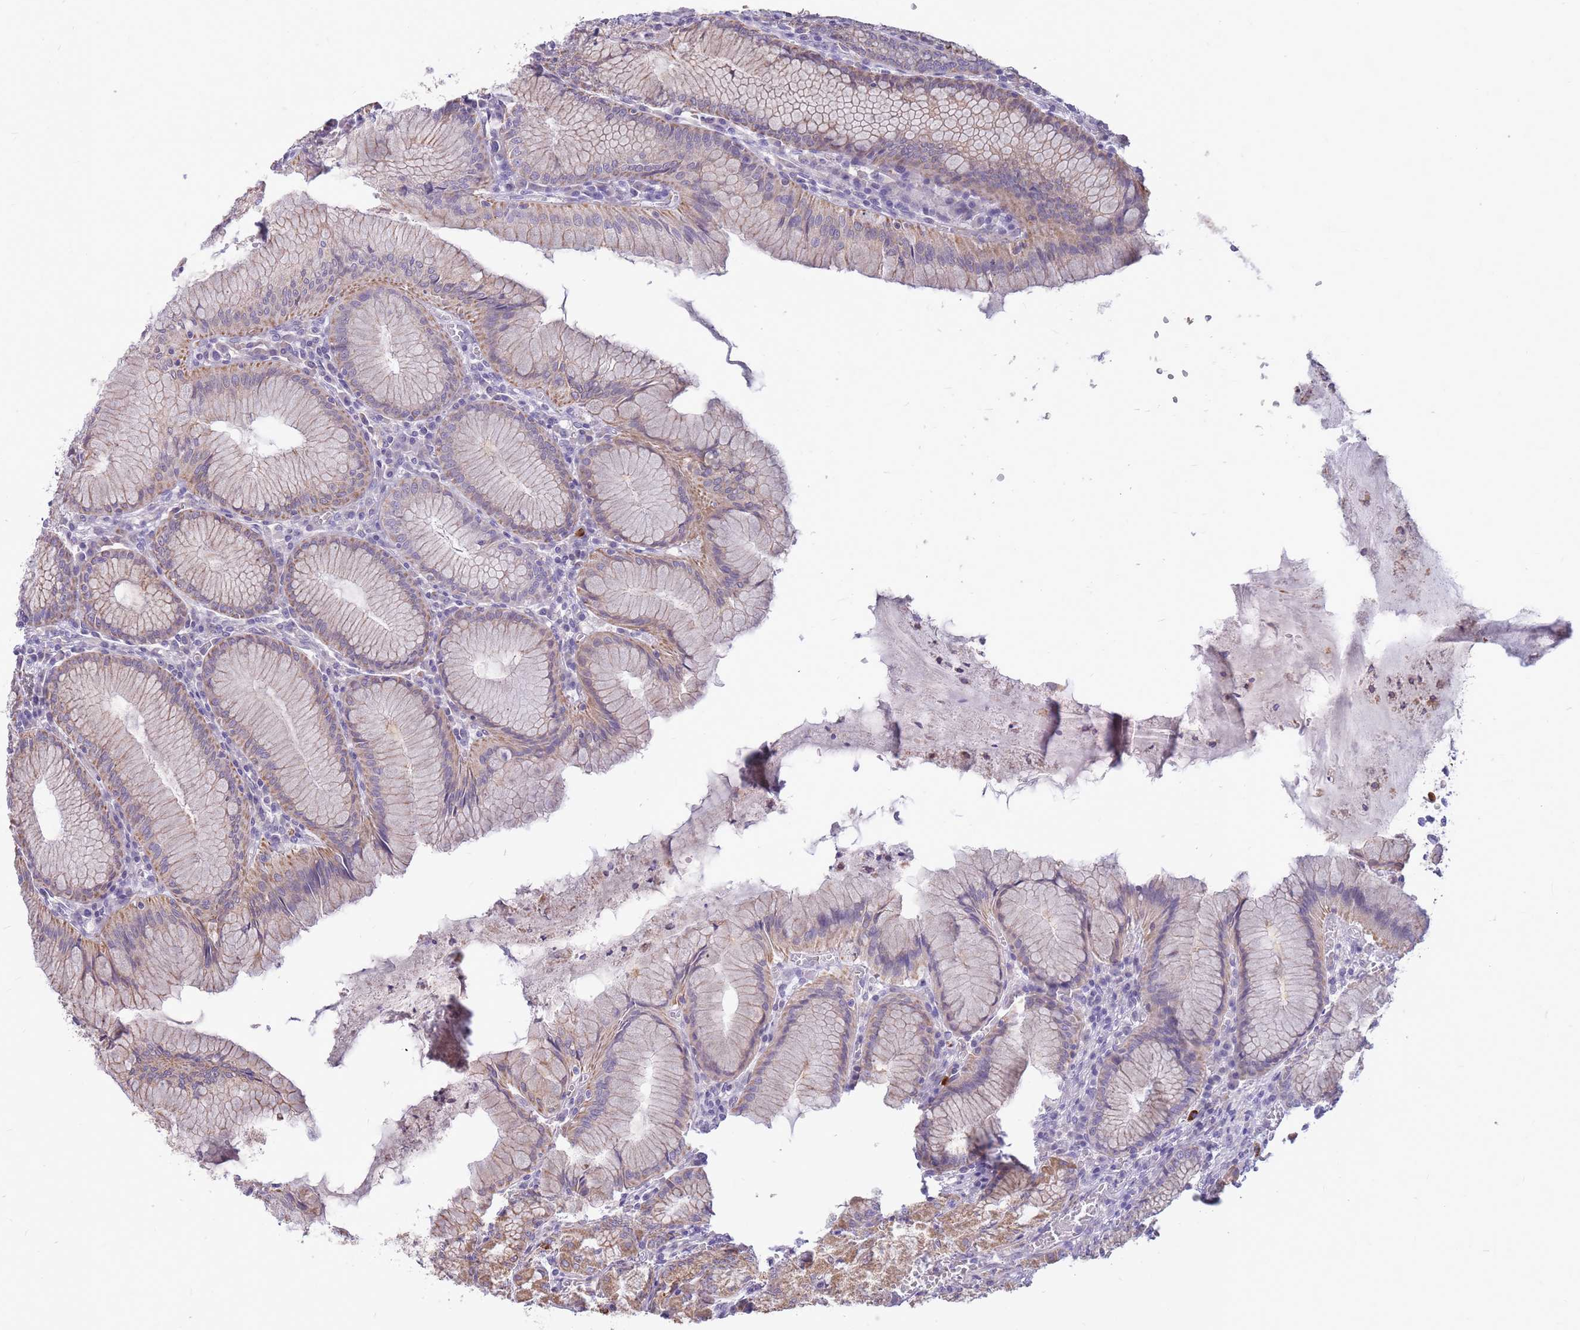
{"staining": {"intensity": "moderate", "quantity": "25%-75%", "location": "cytoplasmic/membranous"}, "tissue": "stomach", "cell_type": "Glandular cells", "image_type": "normal", "snomed": [{"axis": "morphology", "description": "Normal tissue, NOS"}, {"axis": "topography", "description": "Stomach"}], "caption": "Protein staining by immunohistochemistry (IHC) exhibits moderate cytoplasmic/membranous expression in about 25%-75% of glandular cells in benign stomach.", "gene": "RNF170", "patient": {"sex": "male", "age": 55}}